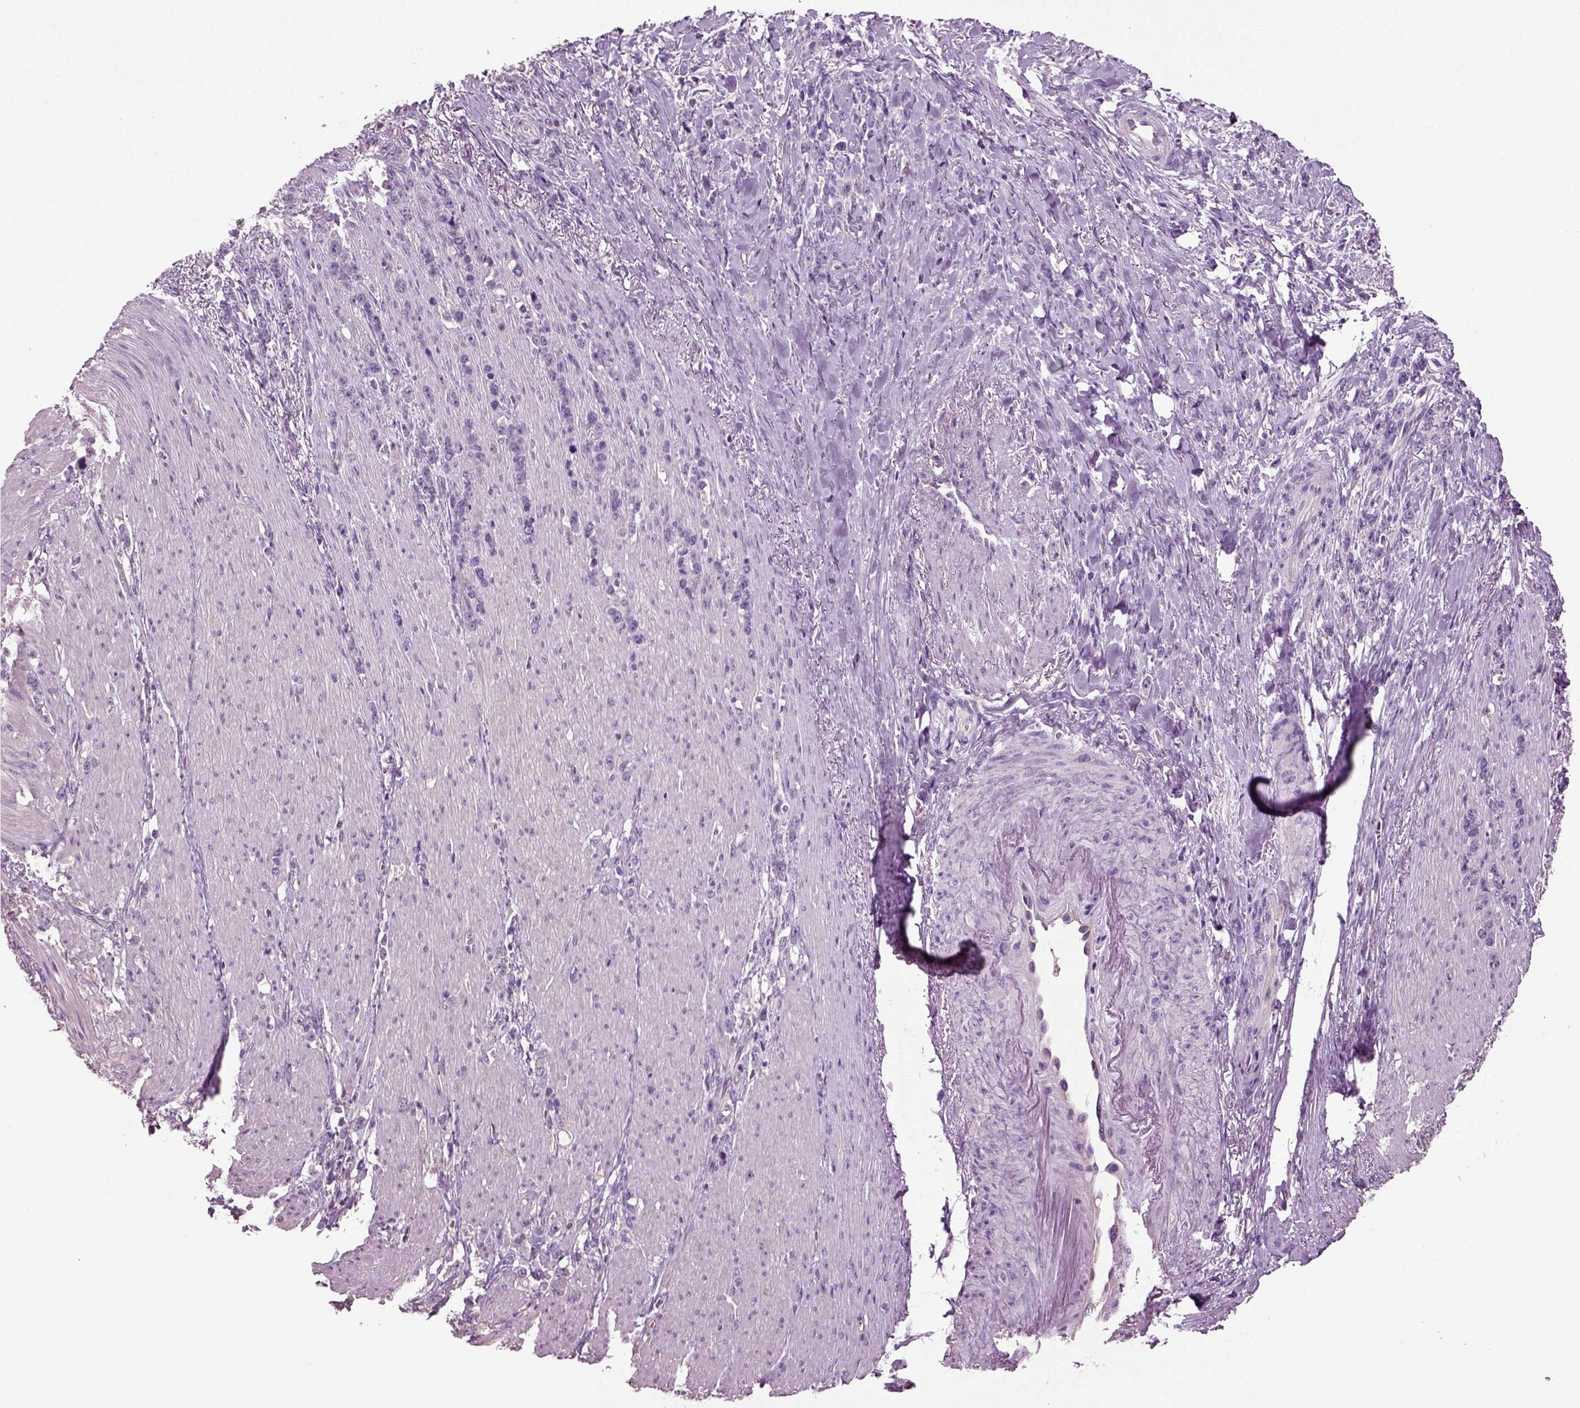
{"staining": {"intensity": "negative", "quantity": "none", "location": "none"}, "tissue": "stomach cancer", "cell_type": "Tumor cells", "image_type": "cancer", "snomed": [{"axis": "morphology", "description": "Adenocarcinoma, NOS"}, {"axis": "topography", "description": "Stomach, lower"}], "caption": "IHC image of neoplastic tissue: human adenocarcinoma (stomach) stained with DAB demonstrates no significant protein staining in tumor cells.", "gene": "DEFB118", "patient": {"sex": "male", "age": 88}}